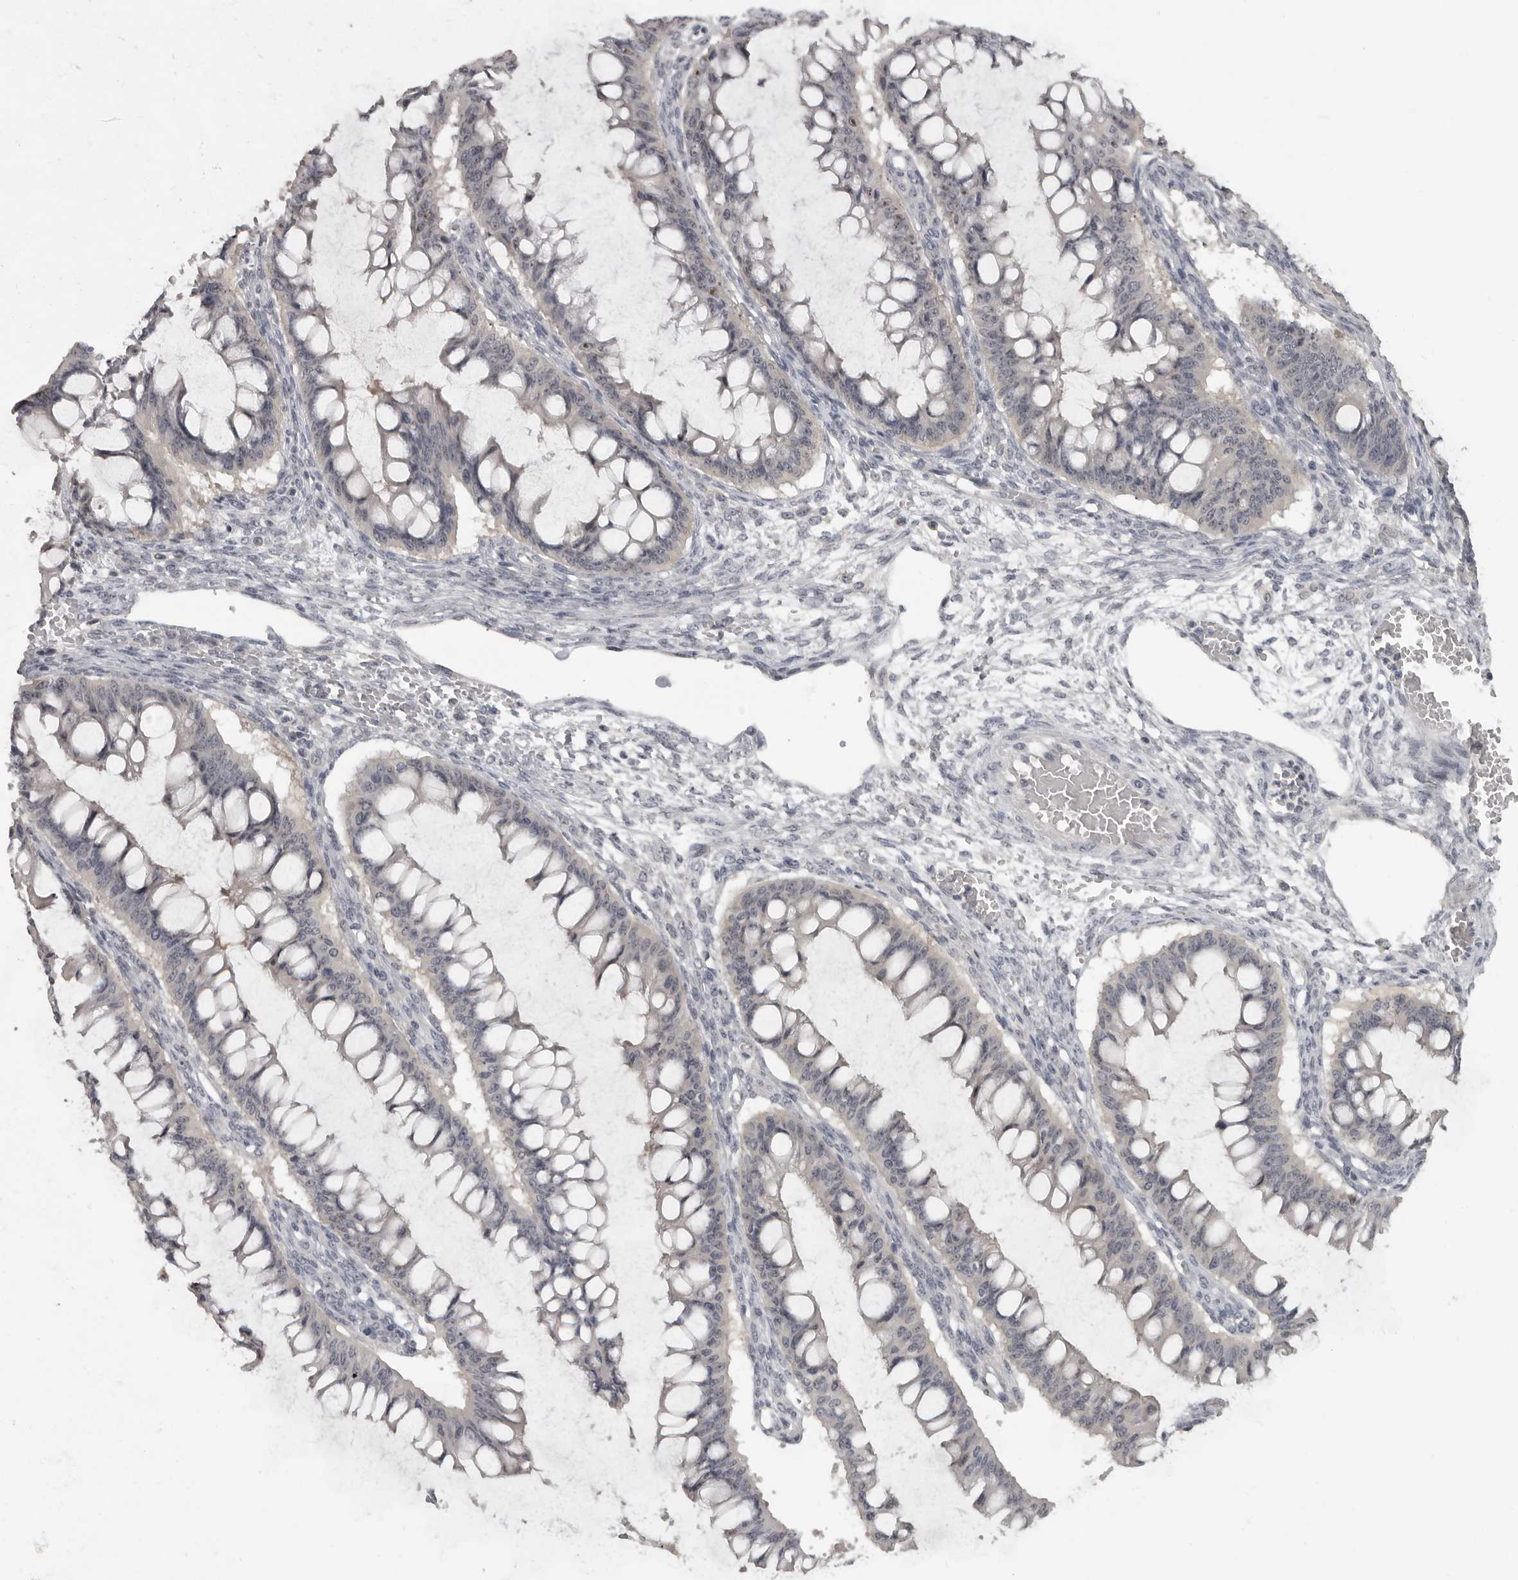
{"staining": {"intensity": "negative", "quantity": "none", "location": "none"}, "tissue": "ovarian cancer", "cell_type": "Tumor cells", "image_type": "cancer", "snomed": [{"axis": "morphology", "description": "Cystadenocarcinoma, mucinous, NOS"}, {"axis": "topography", "description": "Ovary"}], "caption": "Tumor cells are negative for brown protein staining in ovarian mucinous cystadenocarcinoma.", "gene": "MRTO4", "patient": {"sex": "female", "age": 73}}